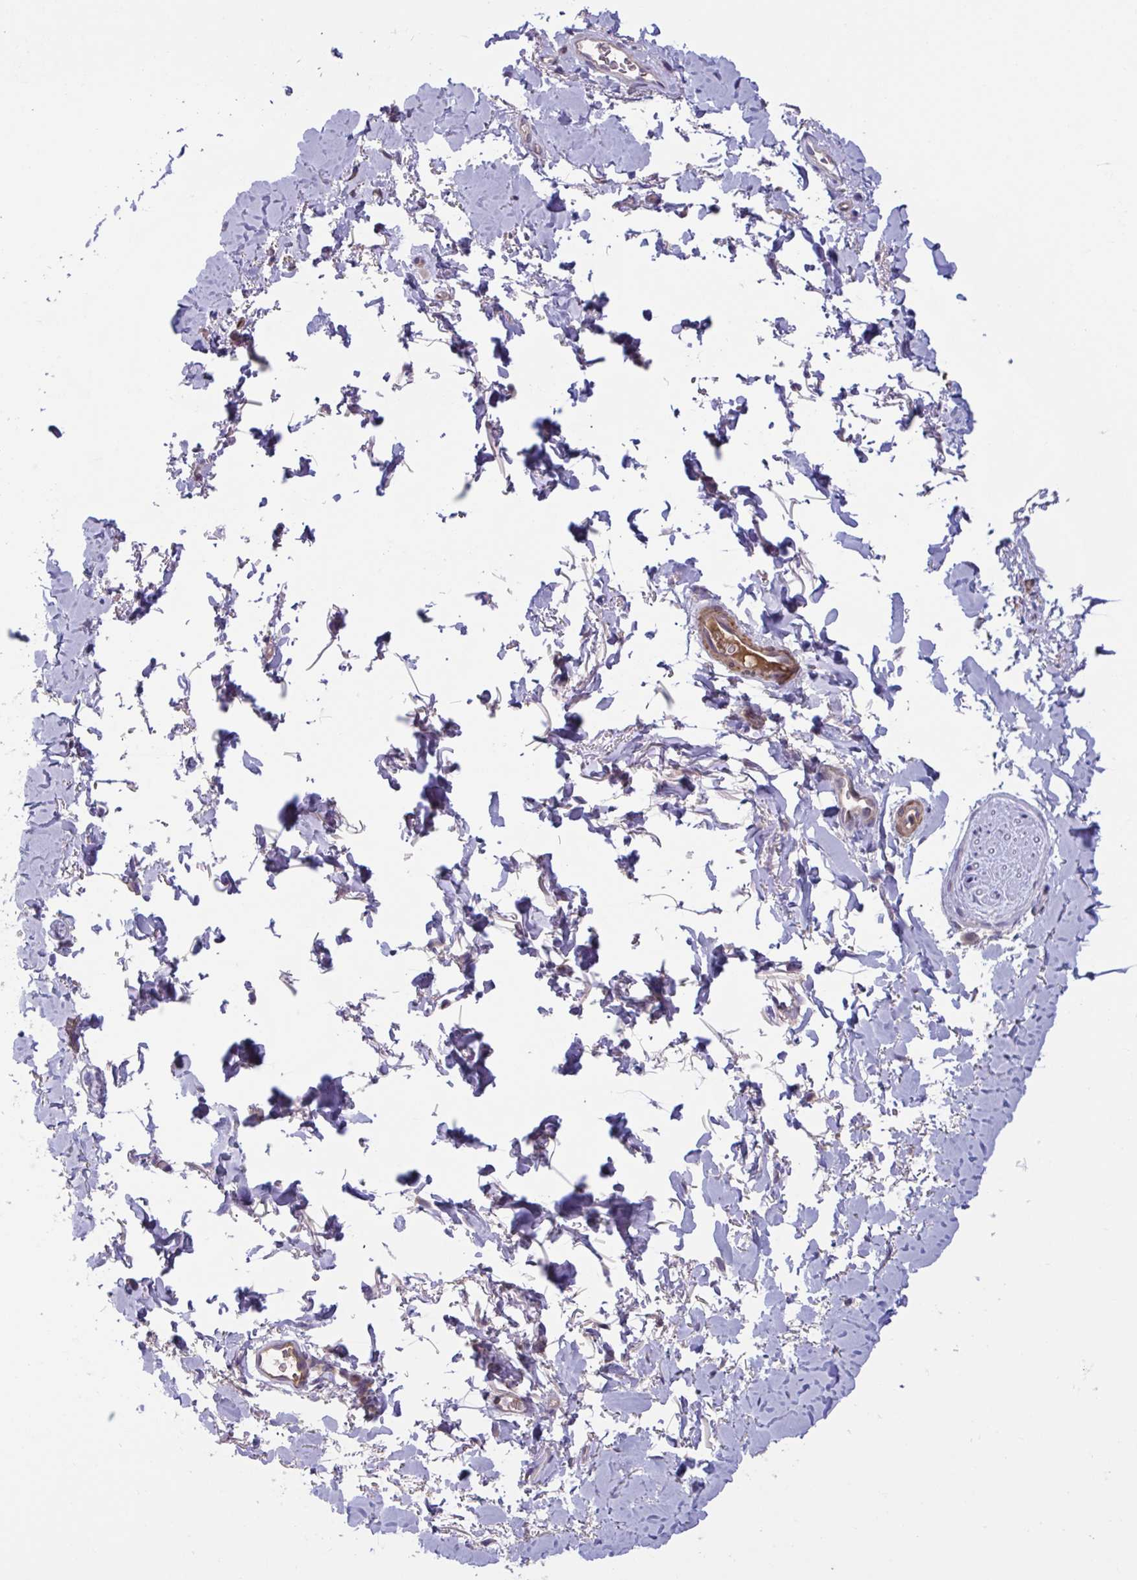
{"staining": {"intensity": "negative", "quantity": "none", "location": "none"}, "tissue": "adipose tissue", "cell_type": "Adipocytes", "image_type": "normal", "snomed": [{"axis": "morphology", "description": "Normal tissue, NOS"}, {"axis": "topography", "description": "Vulva"}, {"axis": "topography", "description": "Peripheral nerve tissue"}], "caption": "Adipocytes show no significant protein positivity in benign adipose tissue. (DAB (3,3'-diaminobenzidine) IHC with hematoxylin counter stain).", "gene": "WNT9B", "patient": {"sex": "female", "age": 66}}